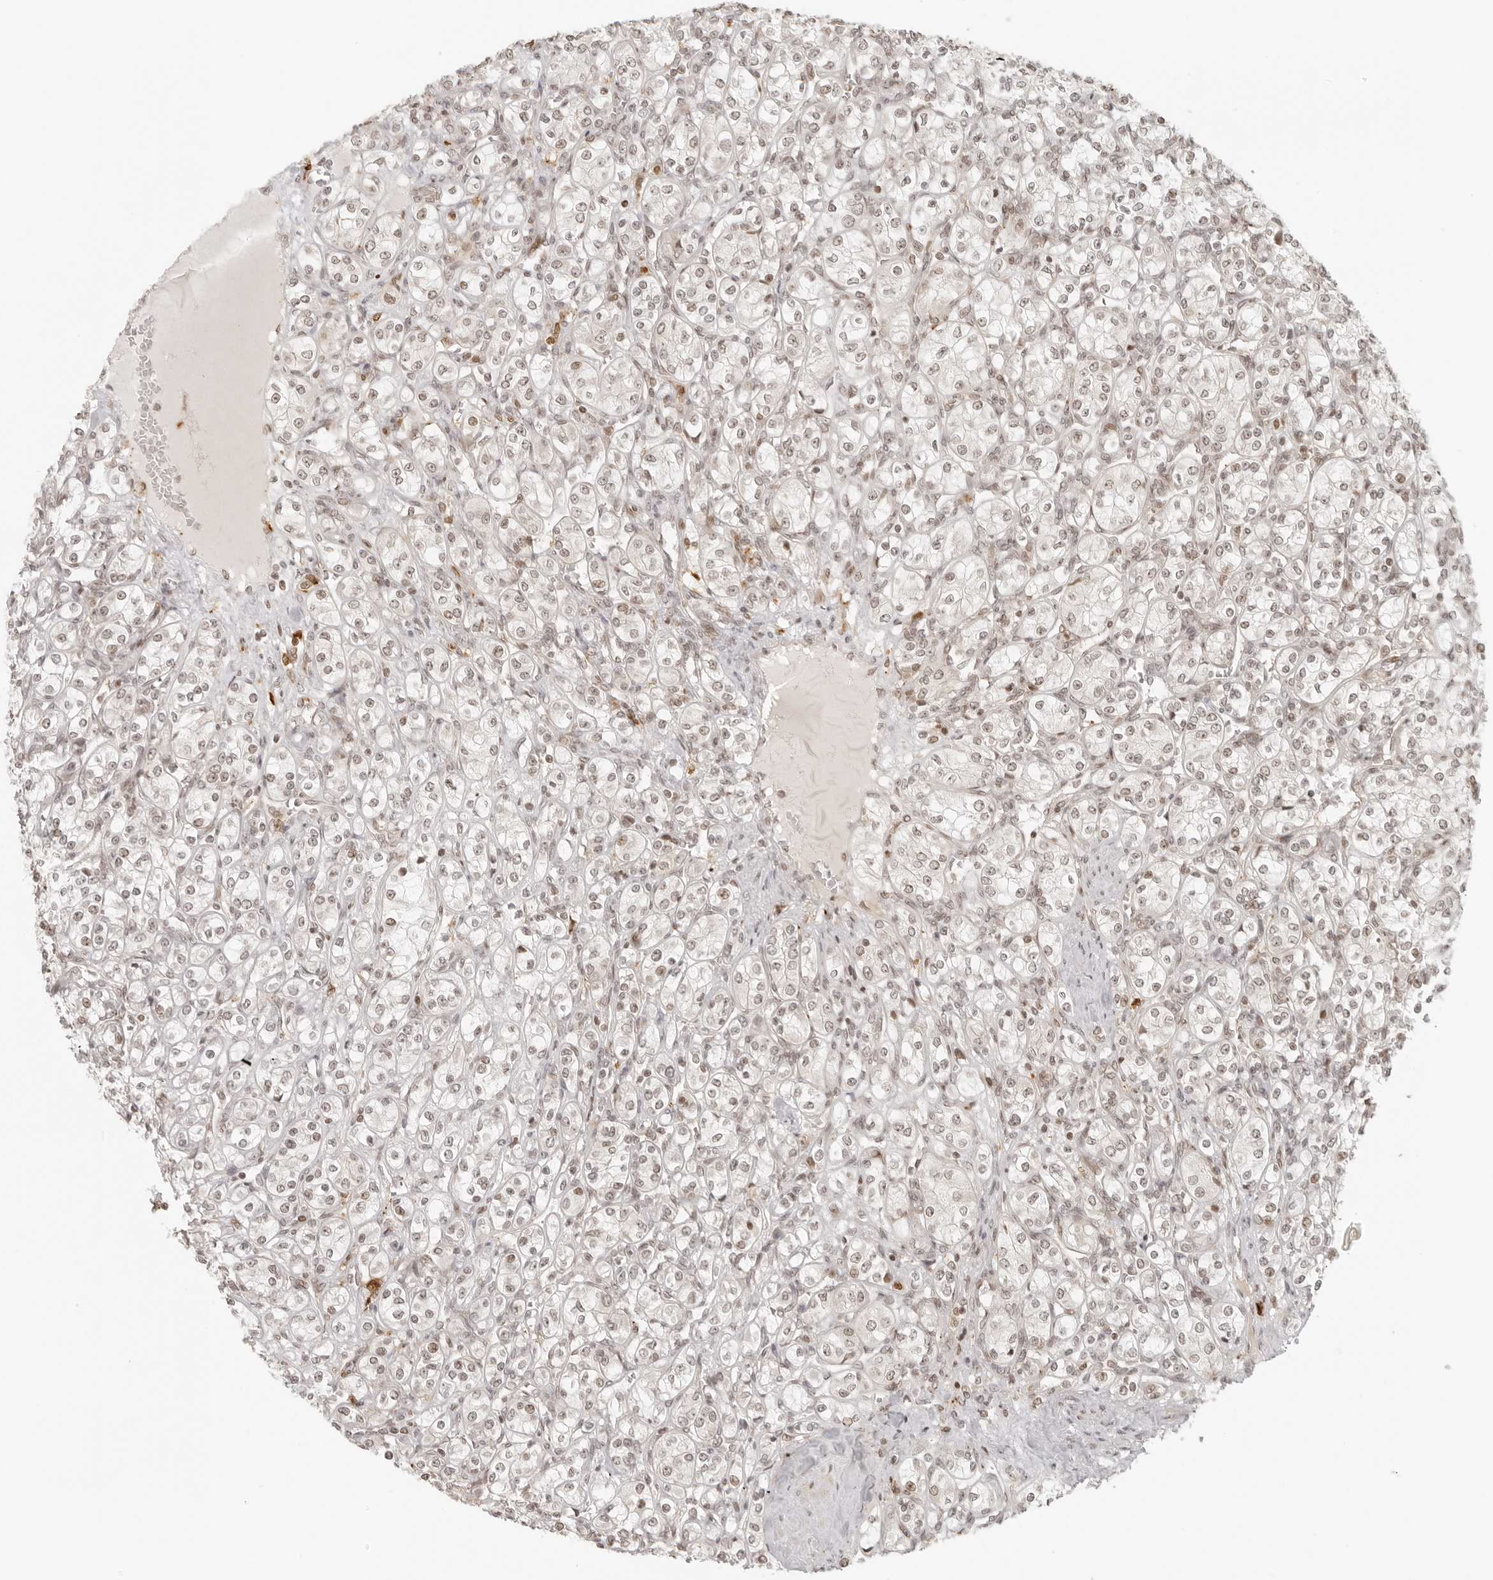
{"staining": {"intensity": "weak", "quantity": ">75%", "location": "nuclear"}, "tissue": "renal cancer", "cell_type": "Tumor cells", "image_type": "cancer", "snomed": [{"axis": "morphology", "description": "Adenocarcinoma, NOS"}, {"axis": "topography", "description": "Kidney"}], "caption": "The micrograph demonstrates staining of adenocarcinoma (renal), revealing weak nuclear protein expression (brown color) within tumor cells. (IHC, brightfield microscopy, high magnification).", "gene": "ZNF407", "patient": {"sex": "male", "age": 77}}